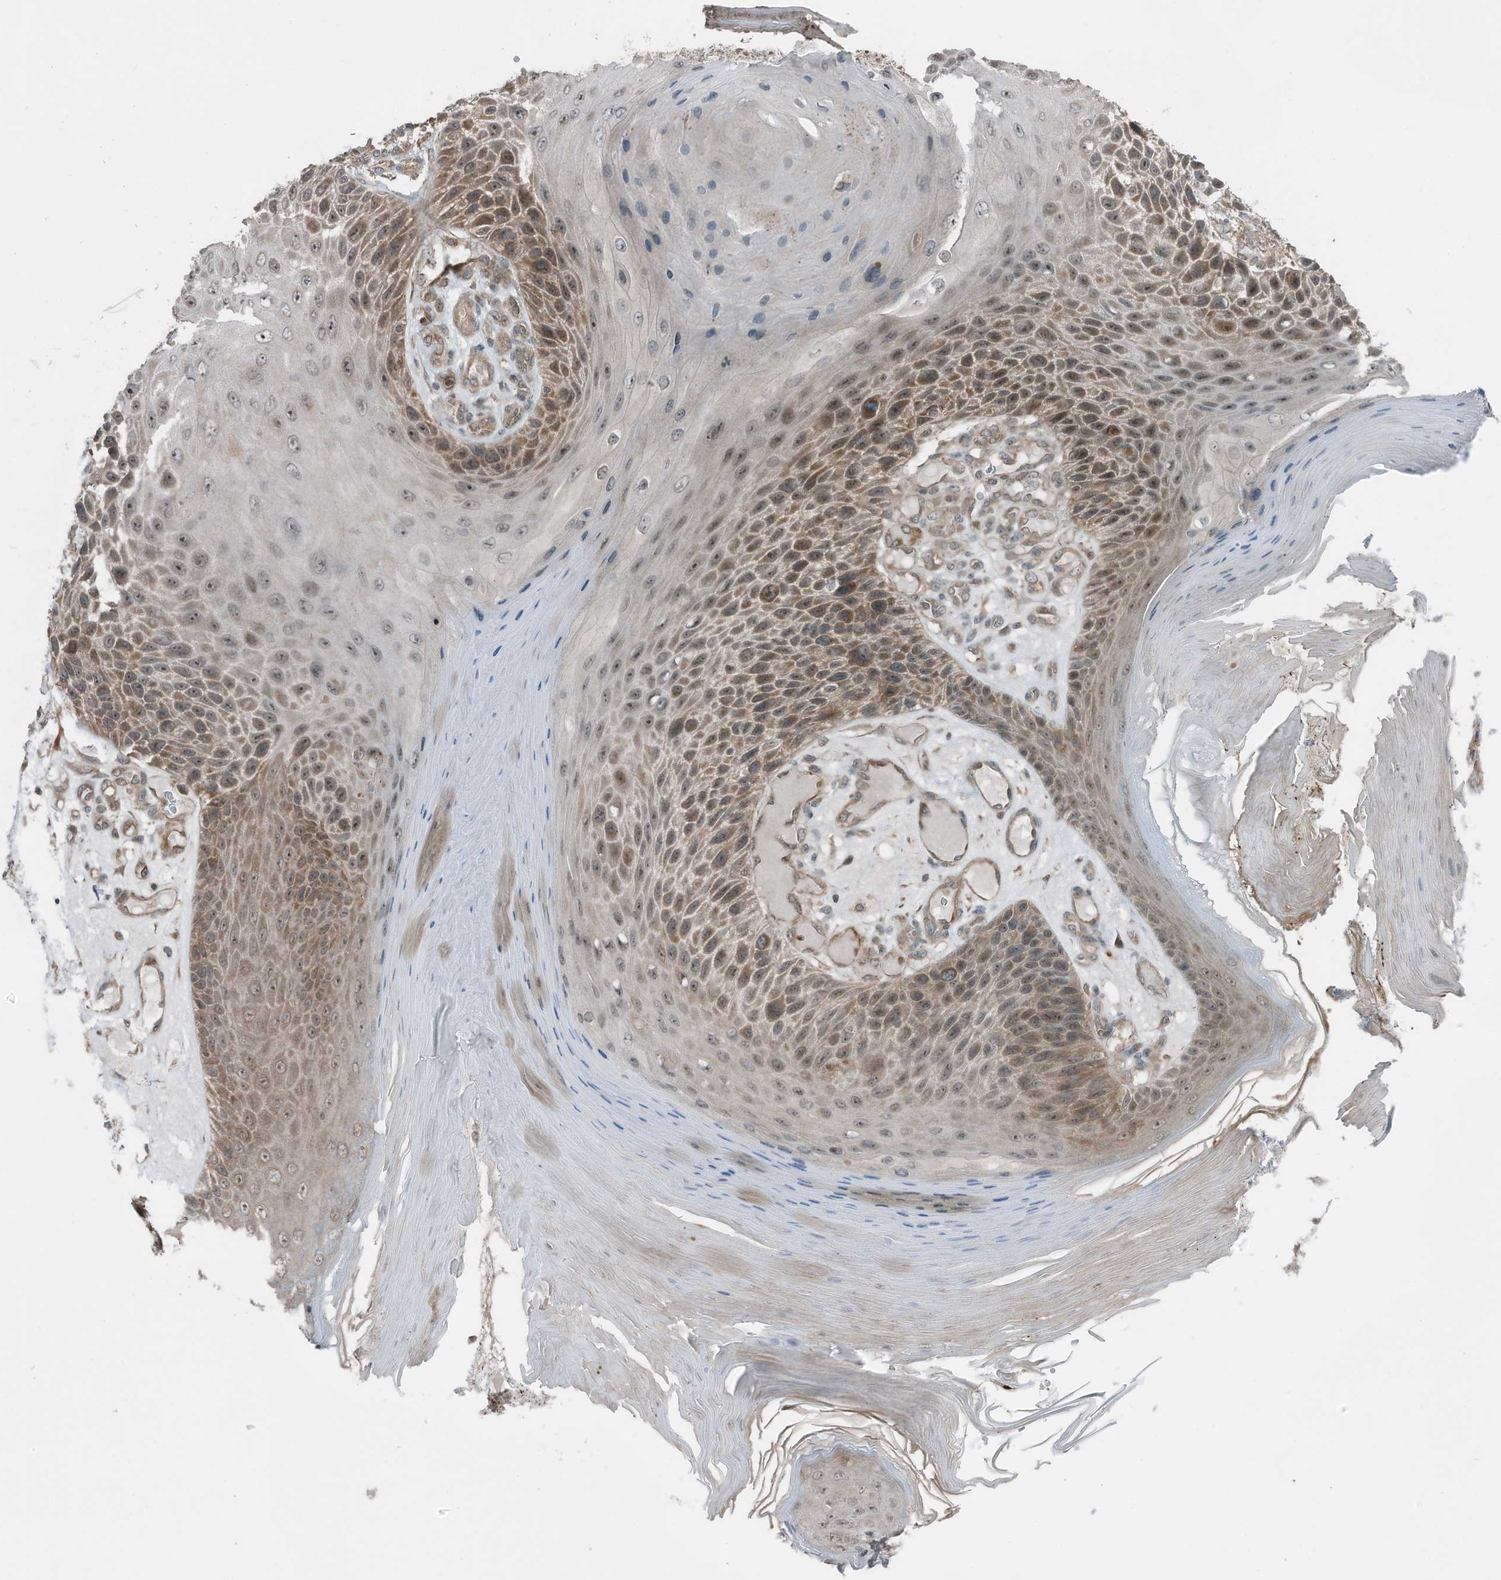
{"staining": {"intensity": "moderate", "quantity": "25%-75%", "location": "cytoplasmic/membranous,nuclear"}, "tissue": "skin cancer", "cell_type": "Tumor cells", "image_type": "cancer", "snomed": [{"axis": "morphology", "description": "Squamous cell carcinoma, NOS"}, {"axis": "topography", "description": "Skin"}], "caption": "Immunohistochemical staining of skin squamous cell carcinoma reveals medium levels of moderate cytoplasmic/membranous and nuclear staining in about 25%-75% of tumor cells. The staining is performed using DAB (3,3'-diaminobenzidine) brown chromogen to label protein expression. The nuclei are counter-stained blue using hematoxylin.", "gene": "TXNDC9", "patient": {"sex": "female", "age": 88}}